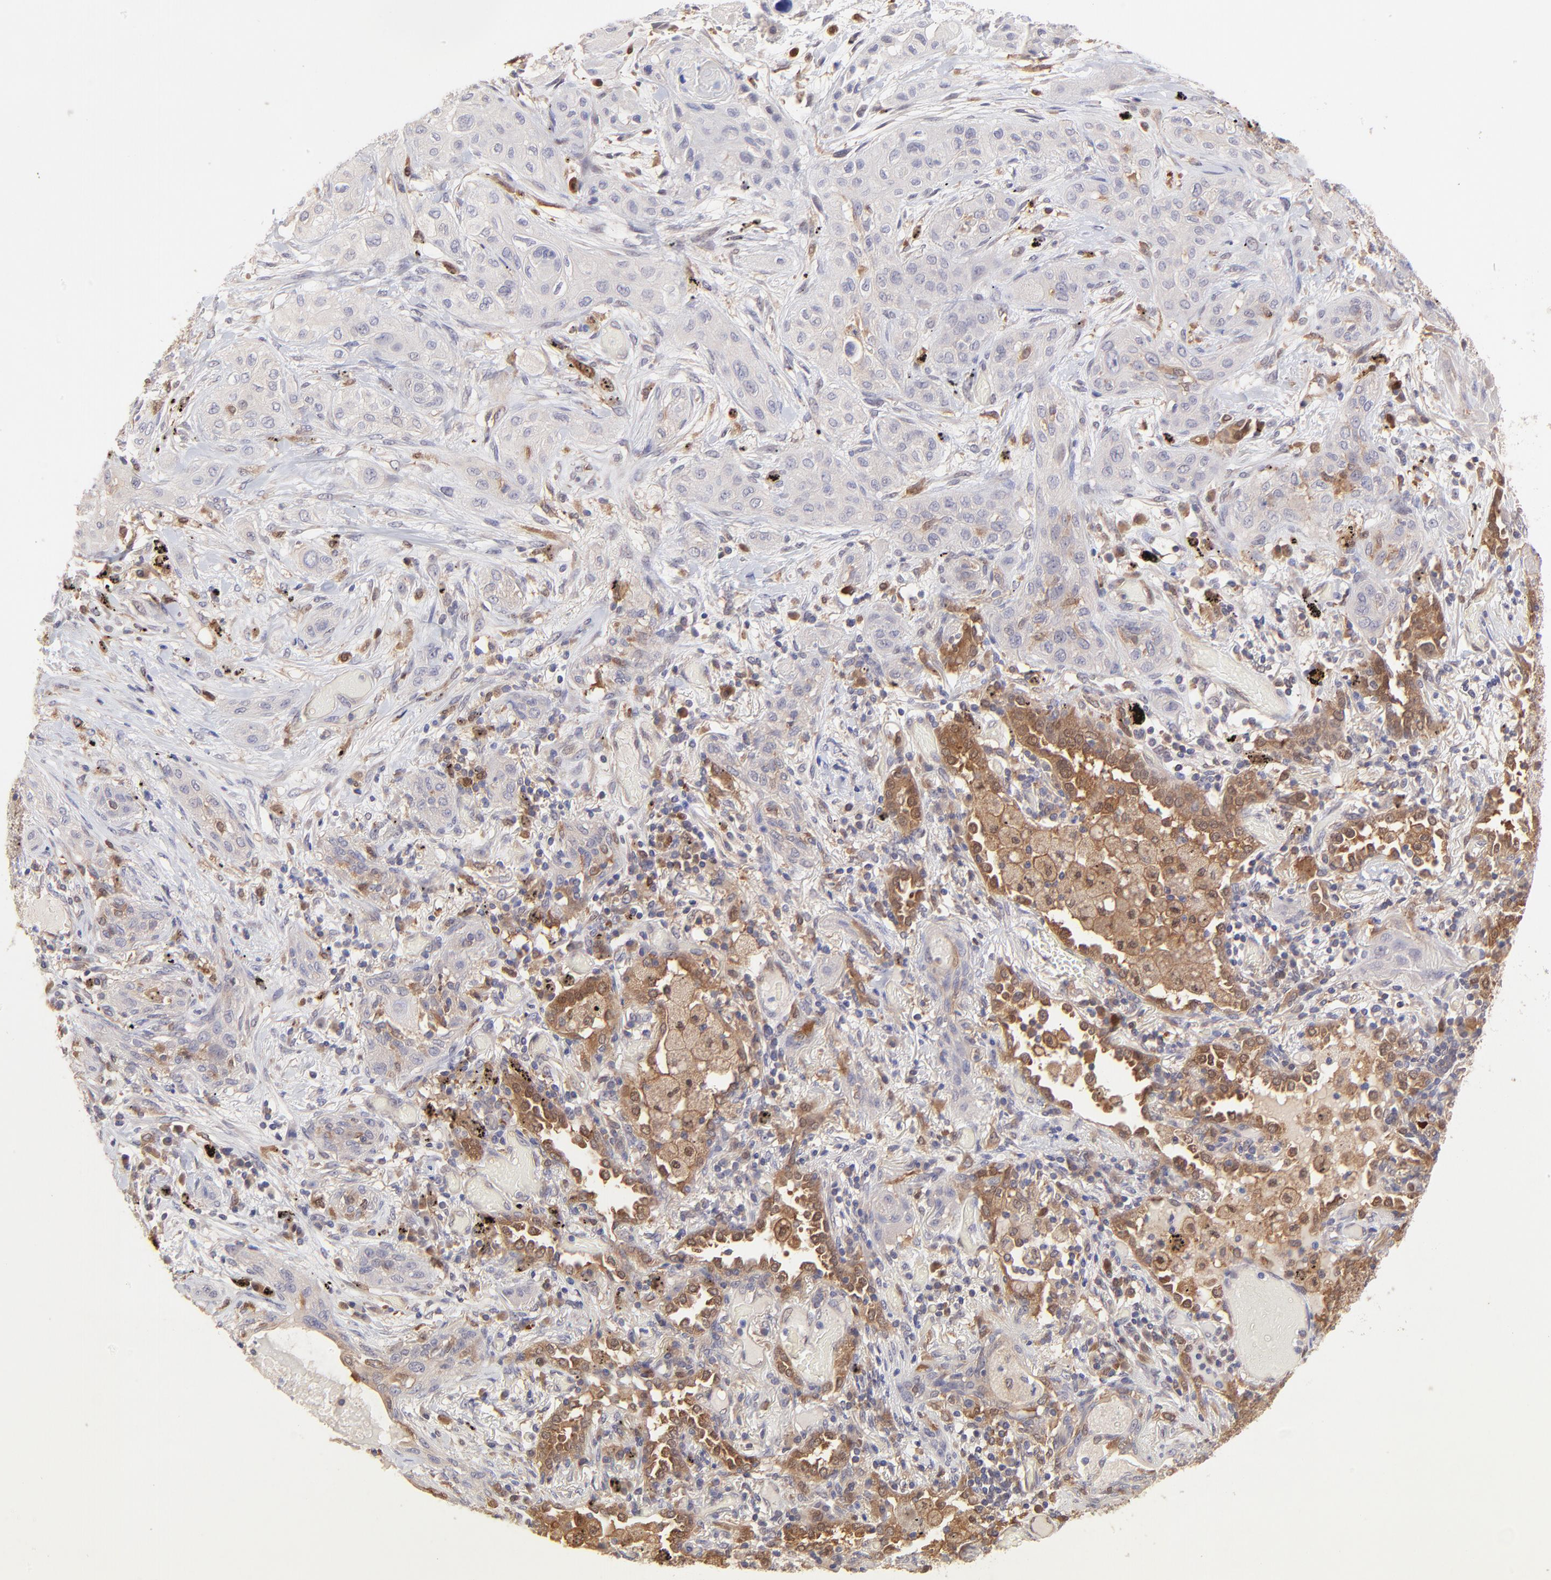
{"staining": {"intensity": "weak", "quantity": ">75%", "location": "cytoplasmic/membranous"}, "tissue": "lung cancer", "cell_type": "Tumor cells", "image_type": "cancer", "snomed": [{"axis": "morphology", "description": "Squamous cell carcinoma, NOS"}, {"axis": "topography", "description": "Lung"}], "caption": "A brown stain highlights weak cytoplasmic/membranous staining of a protein in lung cancer tumor cells.", "gene": "HYAL1", "patient": {"sex": "female", "age": 47}}